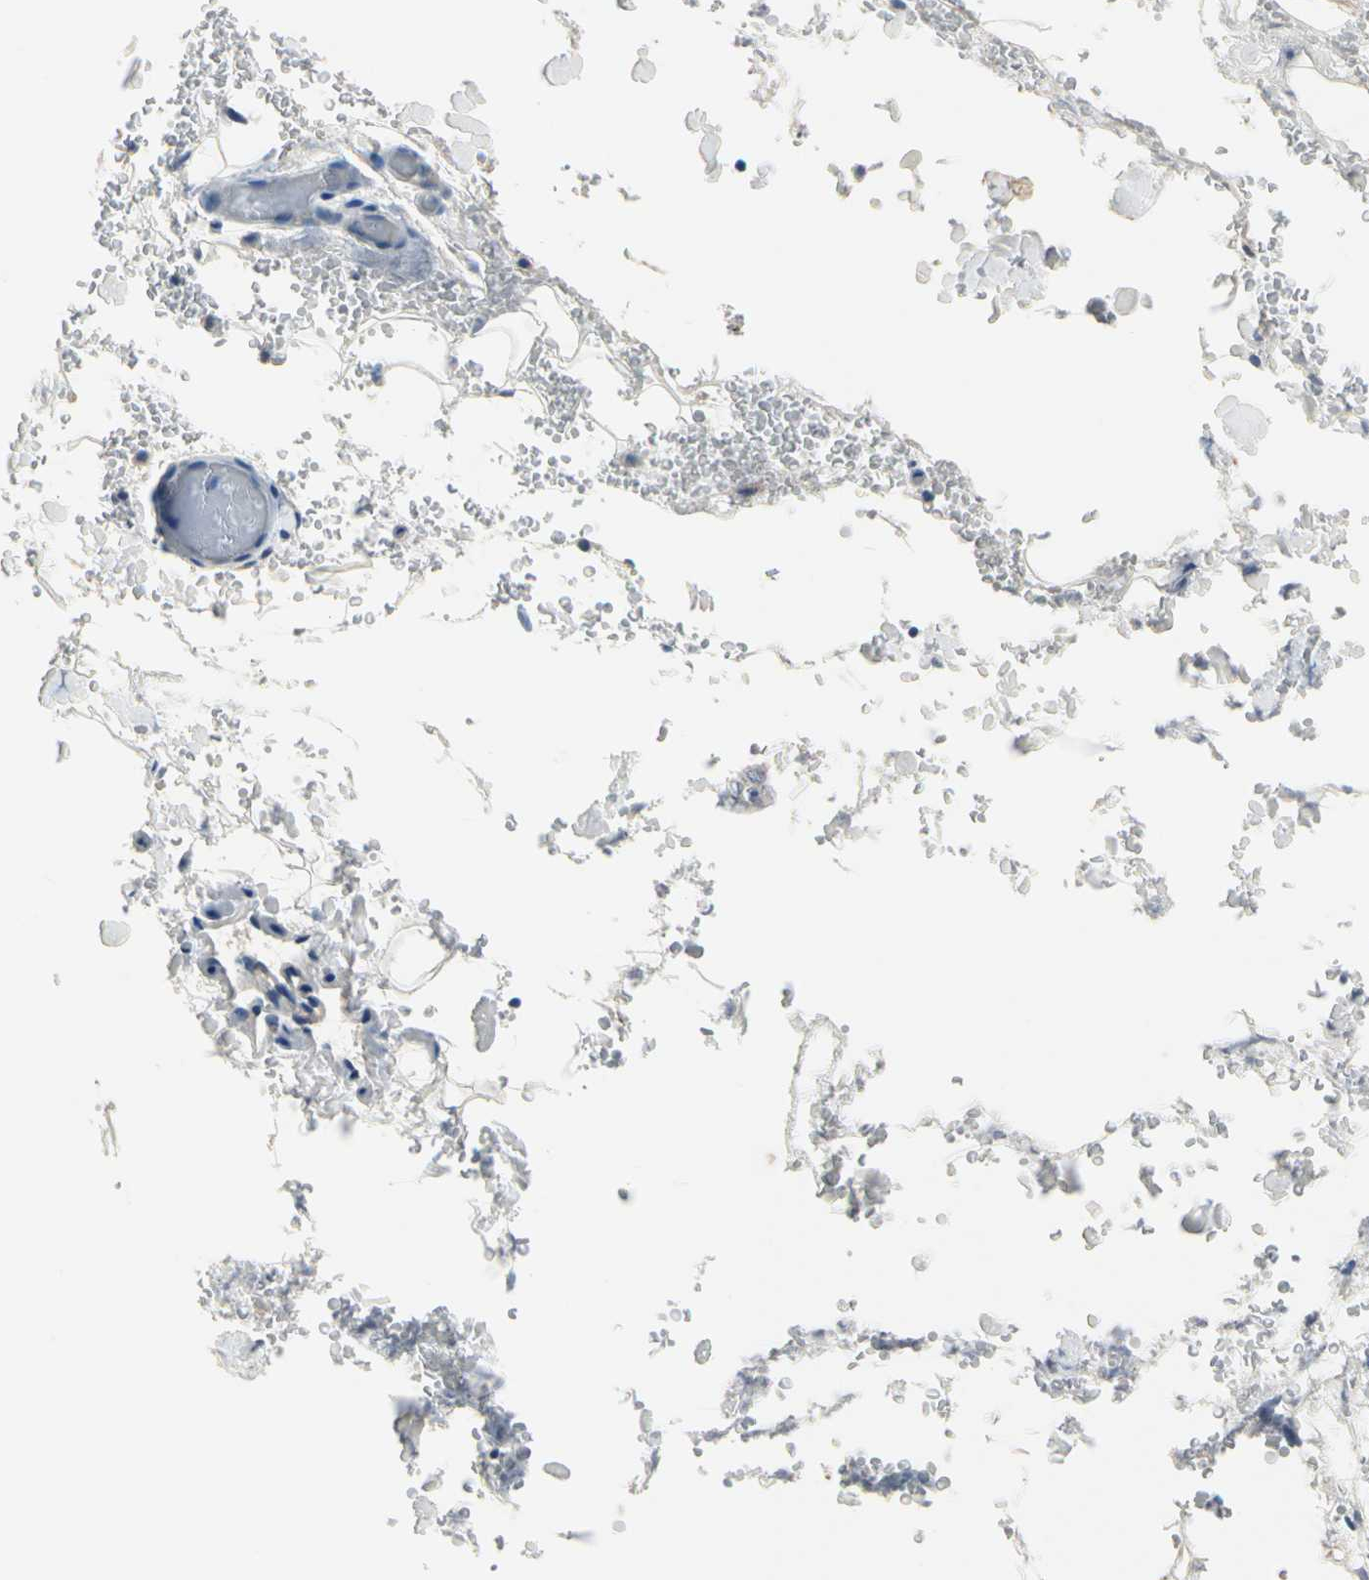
{"staining": {"intensity": "negative", "quantity": "none", "location": "none"}, "tissue": "adipose tissue", "cell_type": "Adipocytes", "image_type": "normal", "snomed": [{"axis": "morphology", "description": "Normal tissue, NOS"}, {"axis": "morphology", "description": "Inflammation, NOS"}, {"axis": "topography", "description": "Breast"}], "caption": "The photomicrograph exhibits no significant staining in adipocytes of adipose tissue. The staining is performed using DAB (3,3'-diaminobenzidine) brown chromogen with nuclei counter-stained in using hematoxylin.", "gene": "SELENOK", "patient": {"sex": "female", "age": 65}}